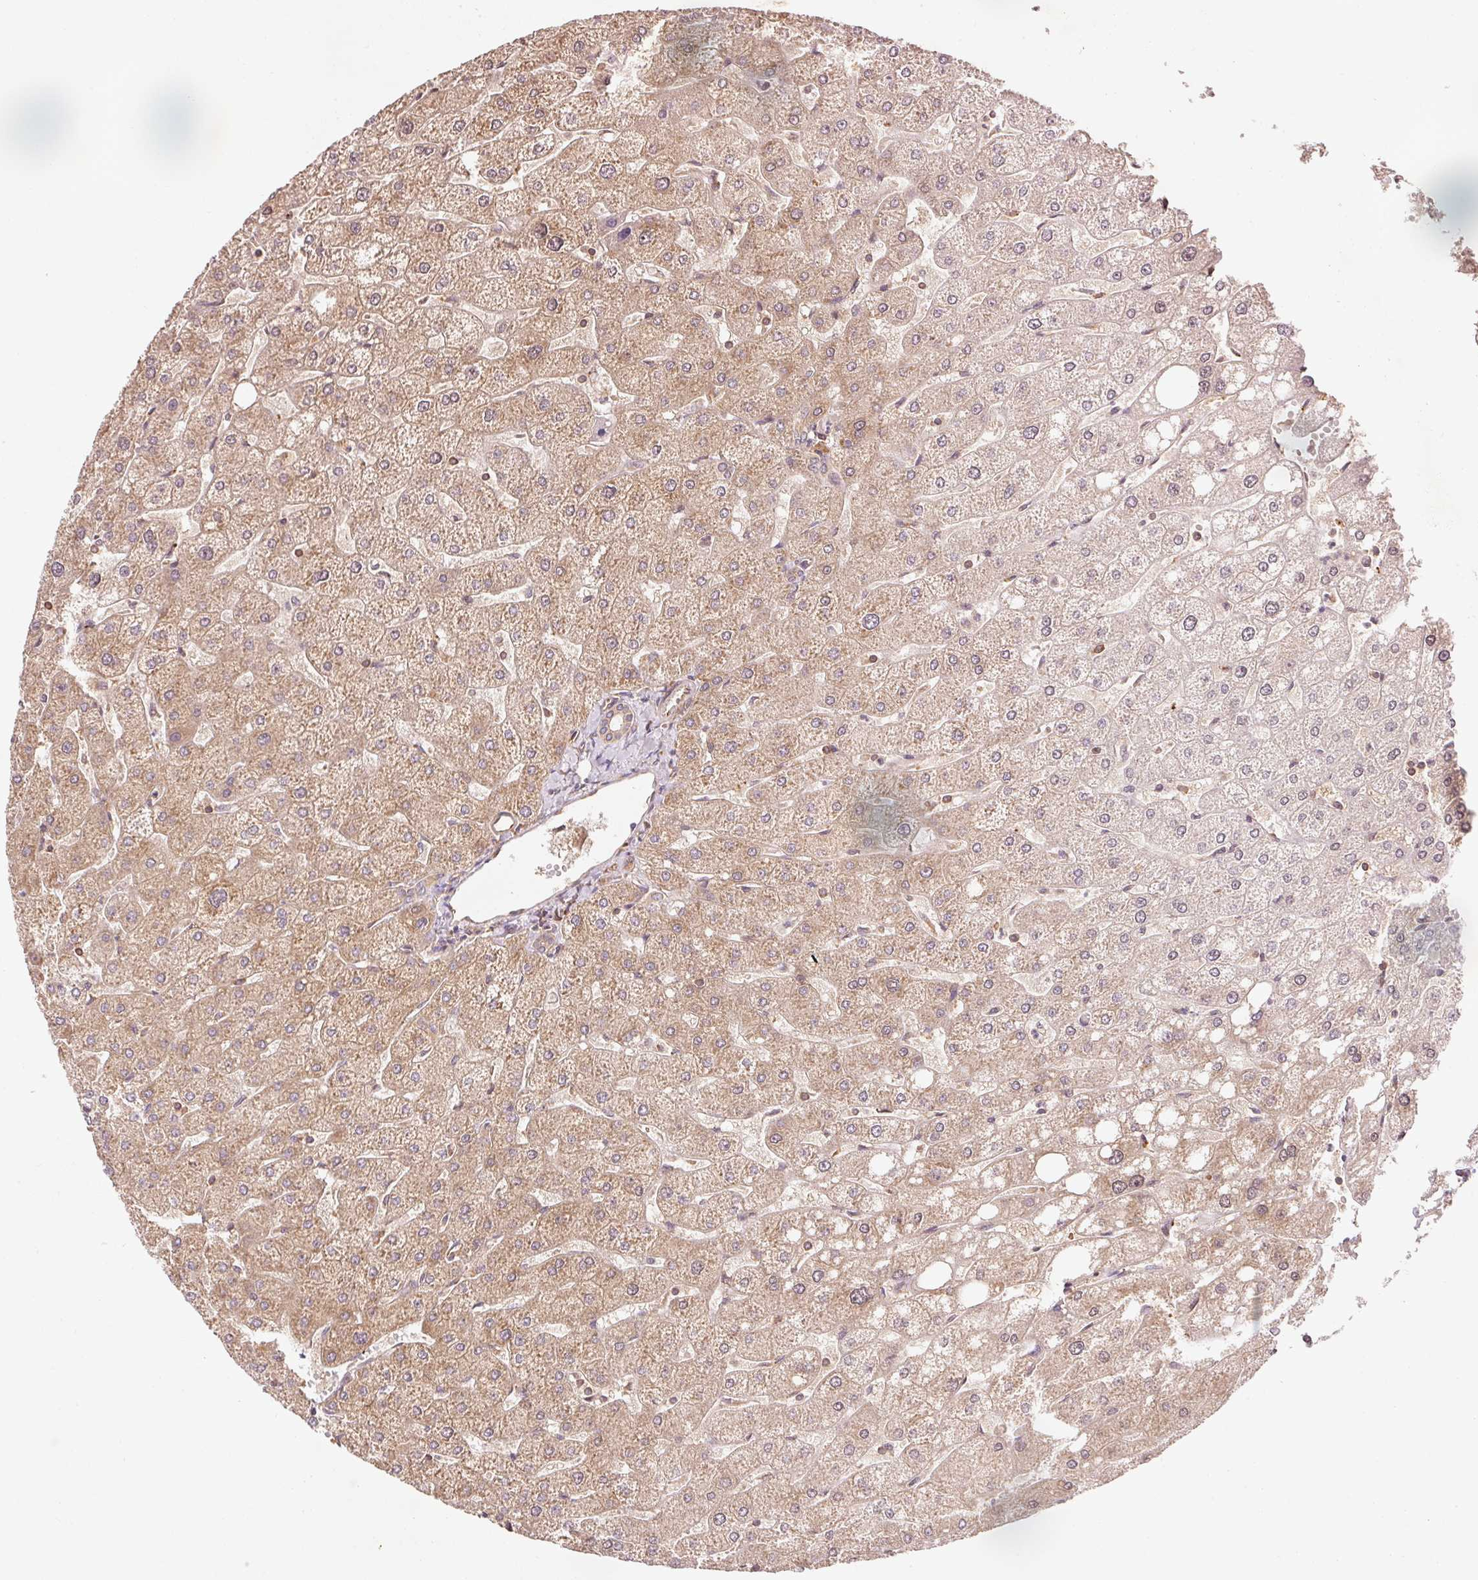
{"staining": {"intensity": "weak", "quantity": ">75%", "location": "cytoplasmic/membranous"}, "tissue": "liver", "cell_type": "Cholangiocytes", "image_type": "normal", "snomed": [{"axis": "morphology", "description": "Normal tissue, NOS"}, {"axis": "topography", "description": "Liver"}], "caption": "Immunohistochemical staining of benign human liver exhibits low levels of weak cytoplasmic/membranous positivity in approximately >75% of cholangiocytes.", "gene": "PDAP1", "patient": {"sex": "male", "age": 67}}